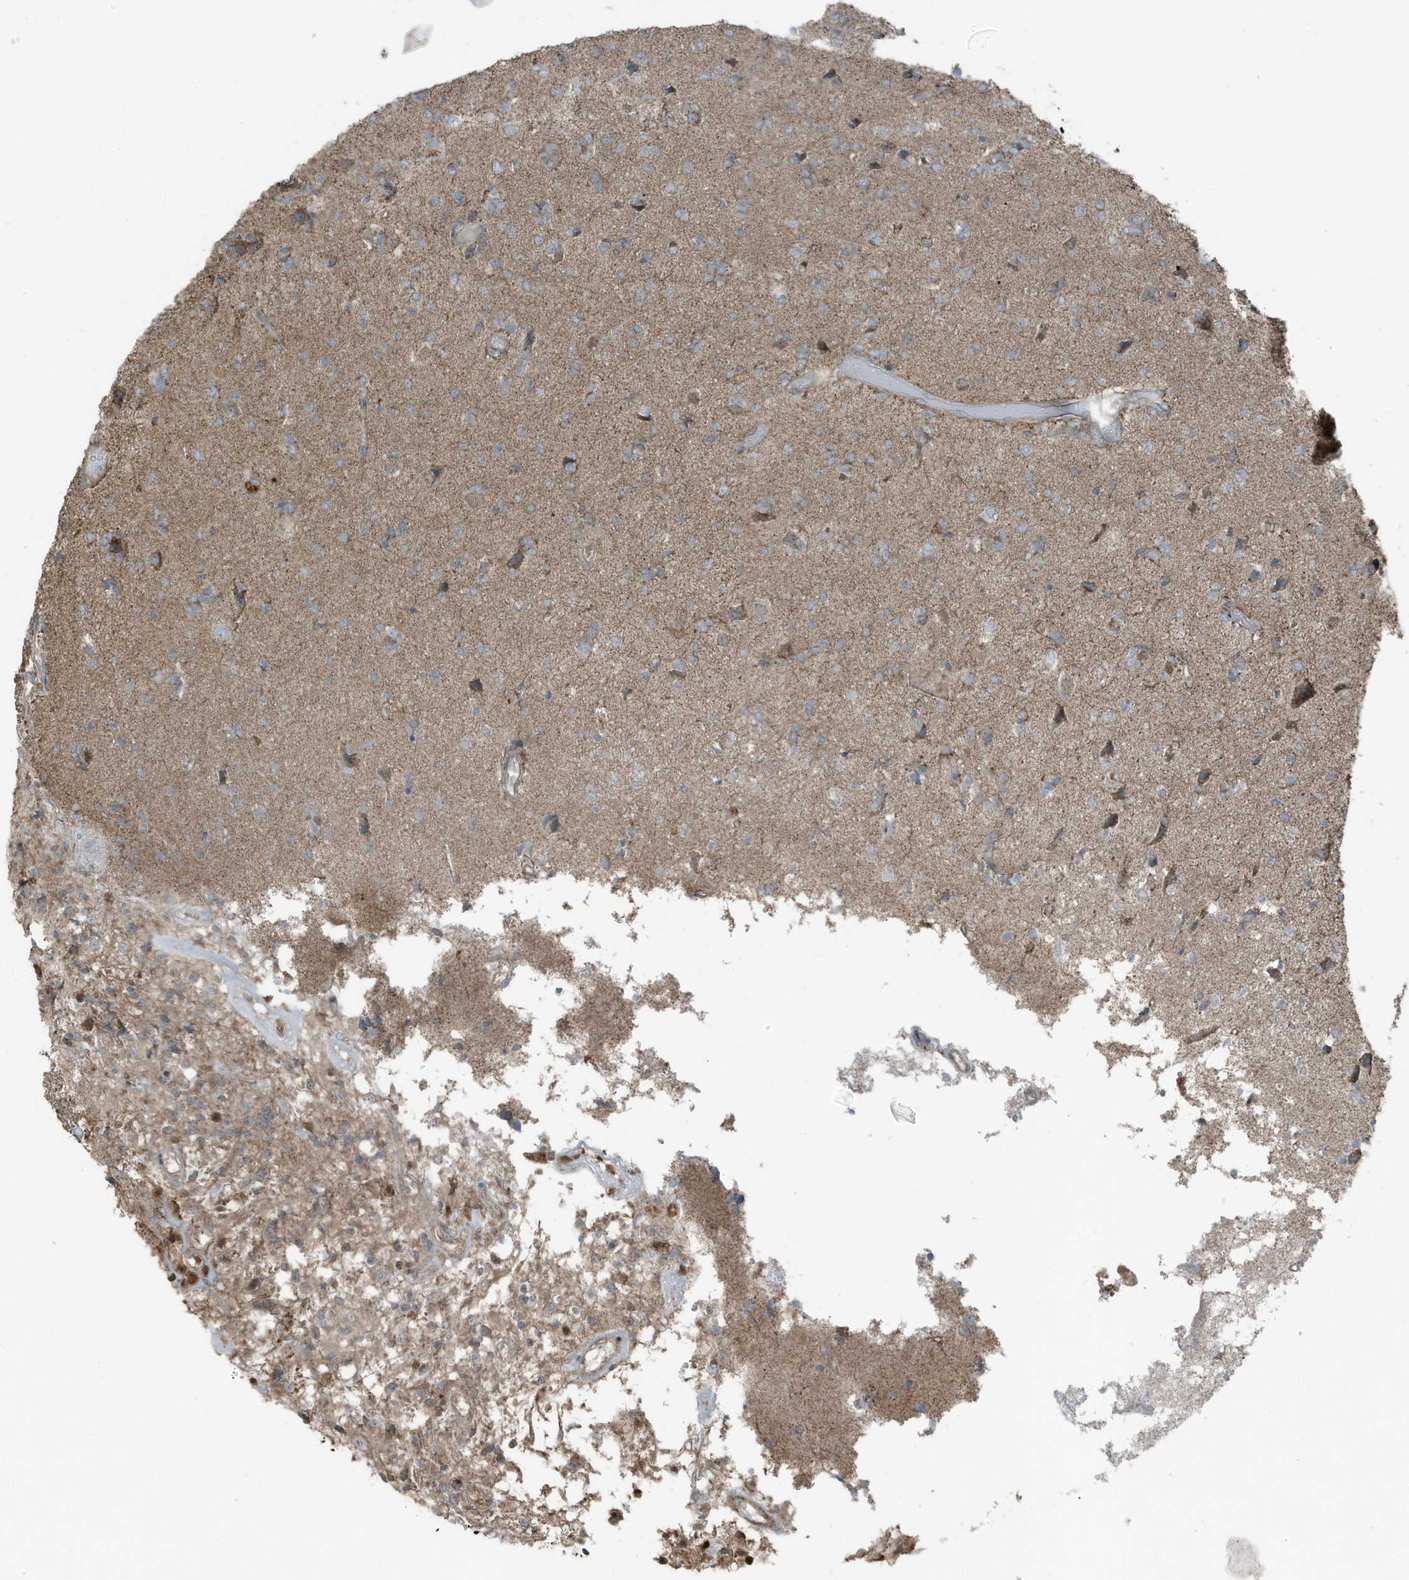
{"staining": {"intensity": "moderate", "quantity": ">75%", "location": "cytoplasmic/membranous"}, "tissue": "glioma", "cell_type": "Tumor cells", "image_type": "cancer", "snomed": [{"axis": "morphology", "description": "Glioma, malignant, High grade"}, {"axis": "topography", "description": "Brain"}], "caption": "This image reveals IHC staining of human malignant glioma (high-grade), with medium moderate cytoplasmic/membranous expression in about >75% of tumor cells.", "gene": "AZI2", "patient": {"sex": "female", "age": 59}}